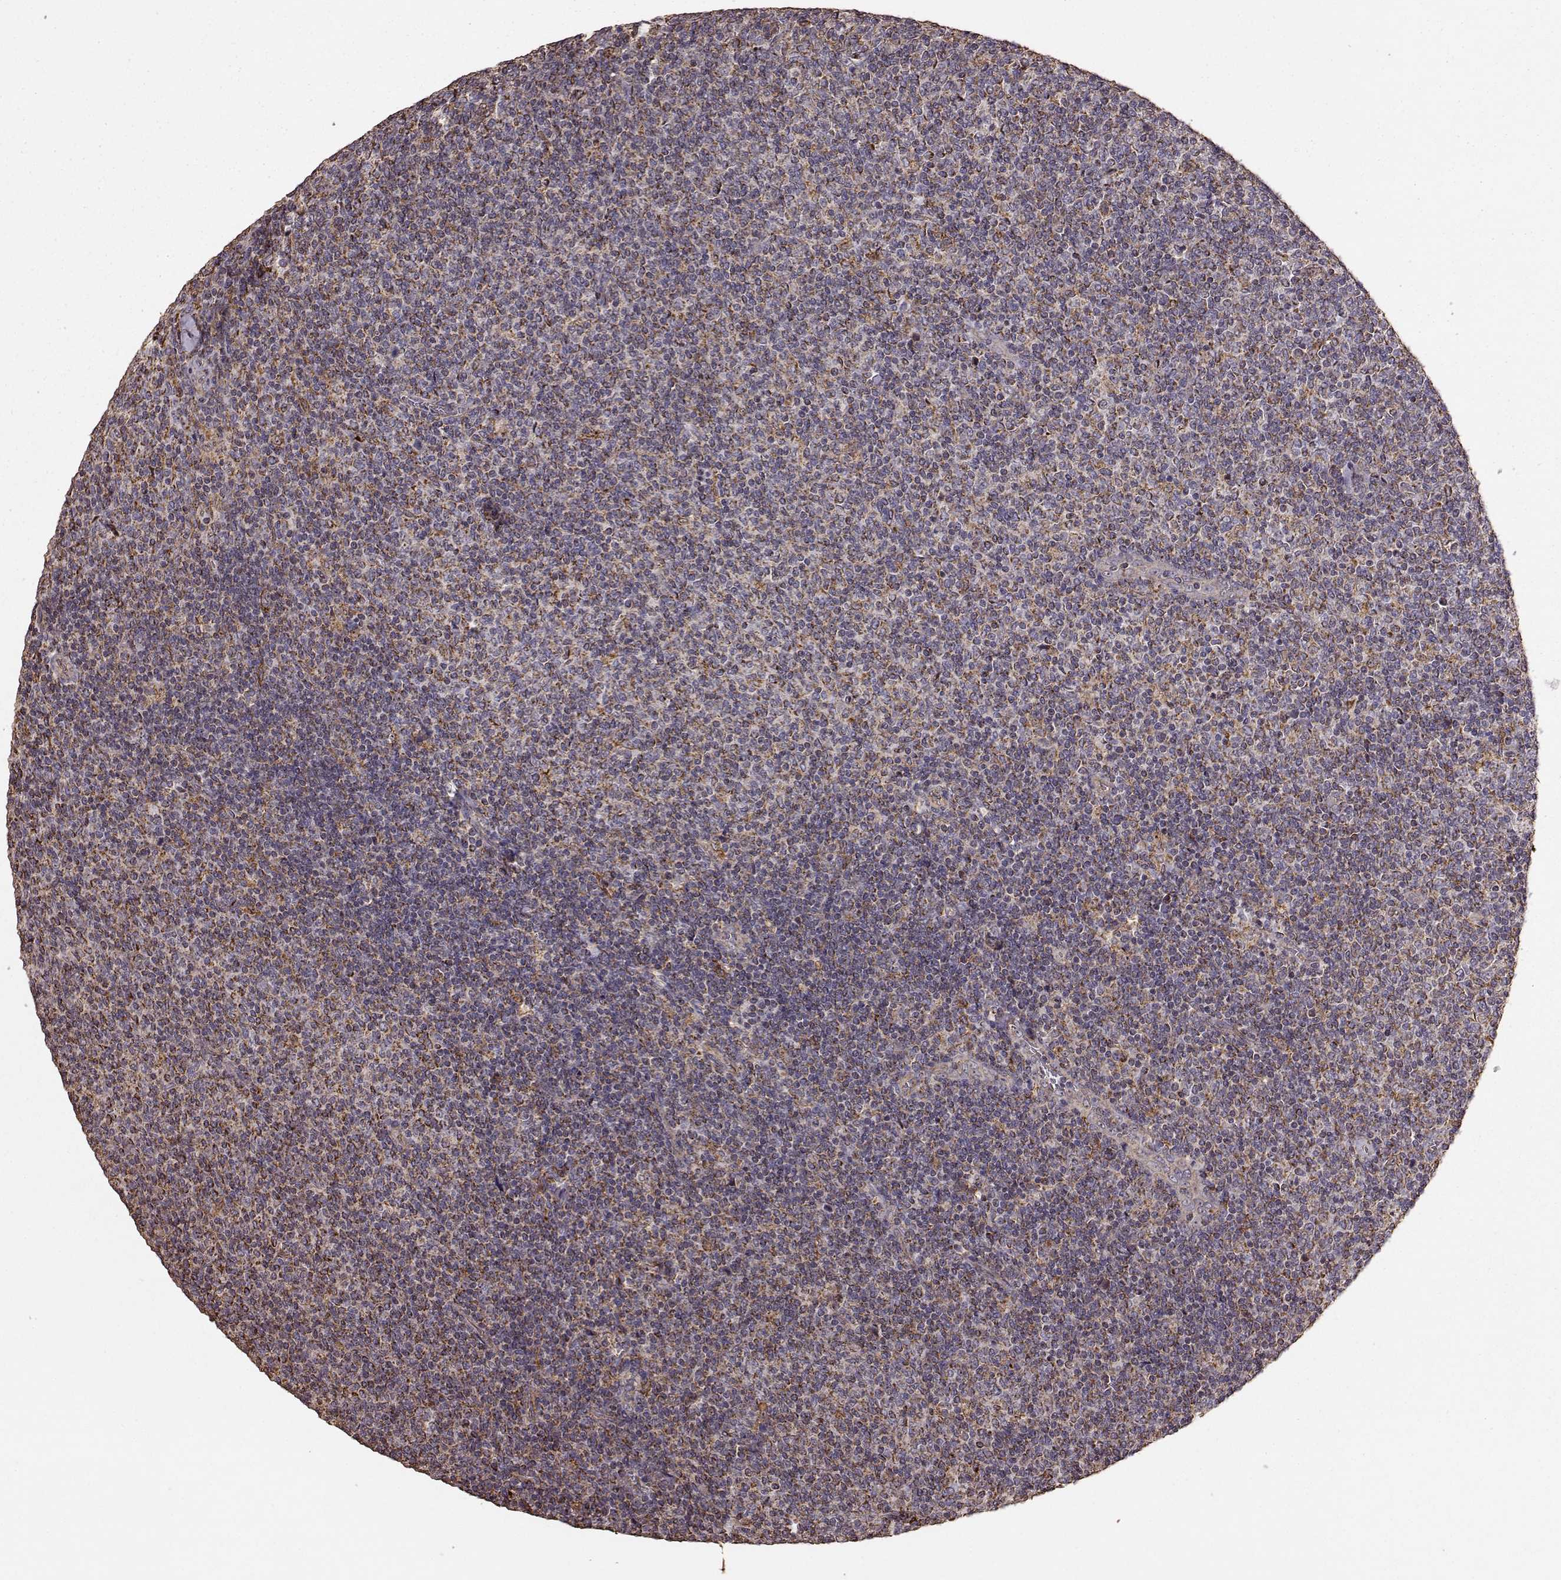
{"staining": {"intensity": "moderate", "quantity": "25%-75%", "location": "cytoplasmic/membranous"}, "tissue": "lymphoma", "cell_type": "Tumor cells", "image_type": "cancer", "snomed": [{"axis": "morphology", "description": "Malignant lymphoma, non-Hodgkin's type, Low grade"}, {"axis": "topography", "description": "Lymph node"}], "caption": "Lymphoma was stained to show a protein in brown. There is medium levels of moderate cytoplasmic/membranous positivity in approximately 25%-75% of tumor cells.", "gene": "PTGES2", "patient": {"sex": "male", "age": 52}}